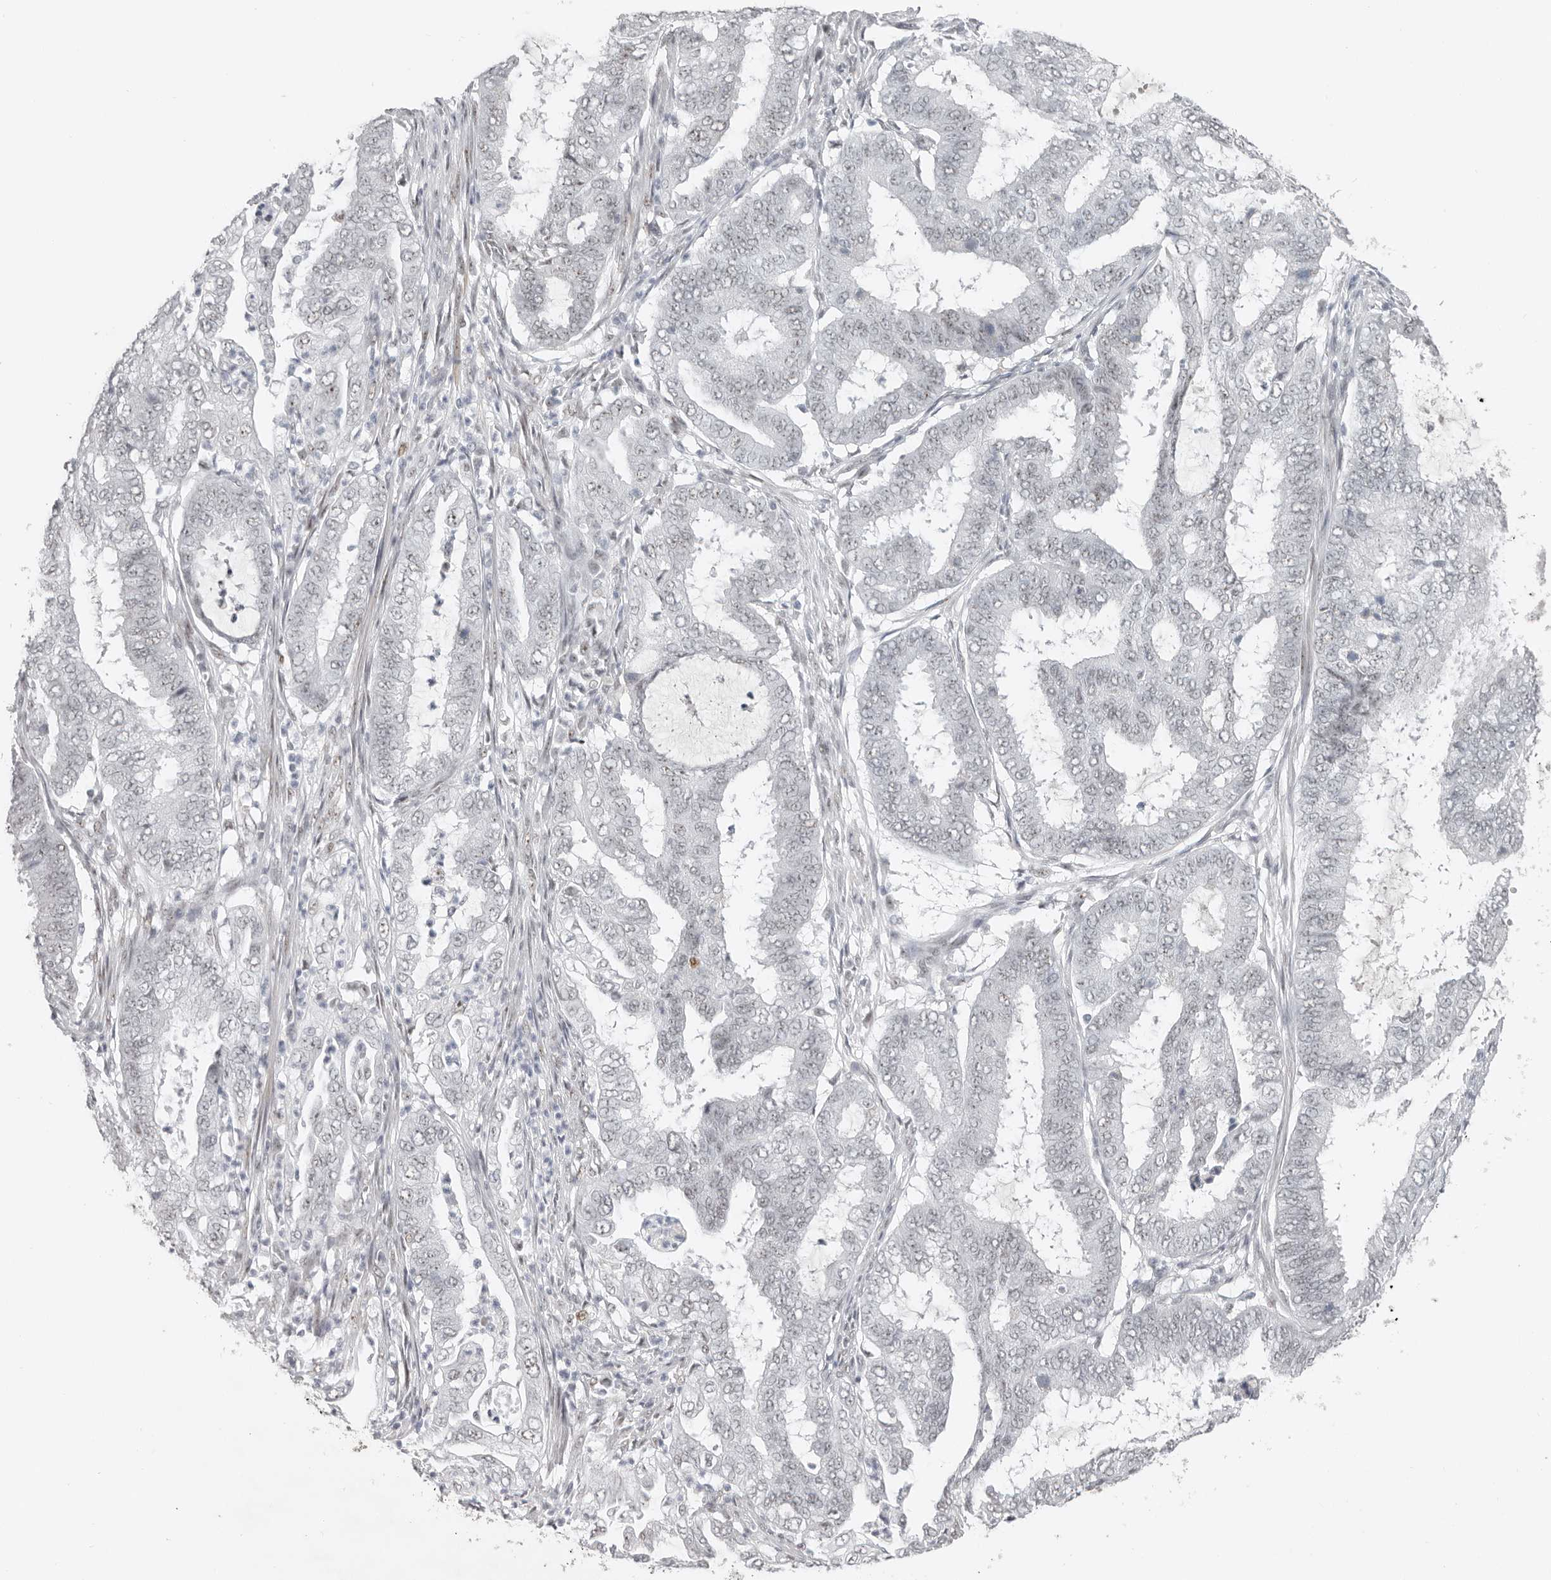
{"staining": {"intensity": "negative", "quantity": "none", "location": "none"}, "tissue": "endometrial cancer", "cell_type": "Tumor cells", "image_type": "cancer", "snomed": [{"axis": "morphology", "description": "Adenocarcinoma, NOS"}, {"axis": "topography", "description": "Endometrium"}], "caption": "High power microscopy micrograph of an IHC image of endometrial adenocarcinoma, revealing no significant staining in tumor cells.", "gene": "LARP7", "patient": {"sex": "female", "age": 51}}